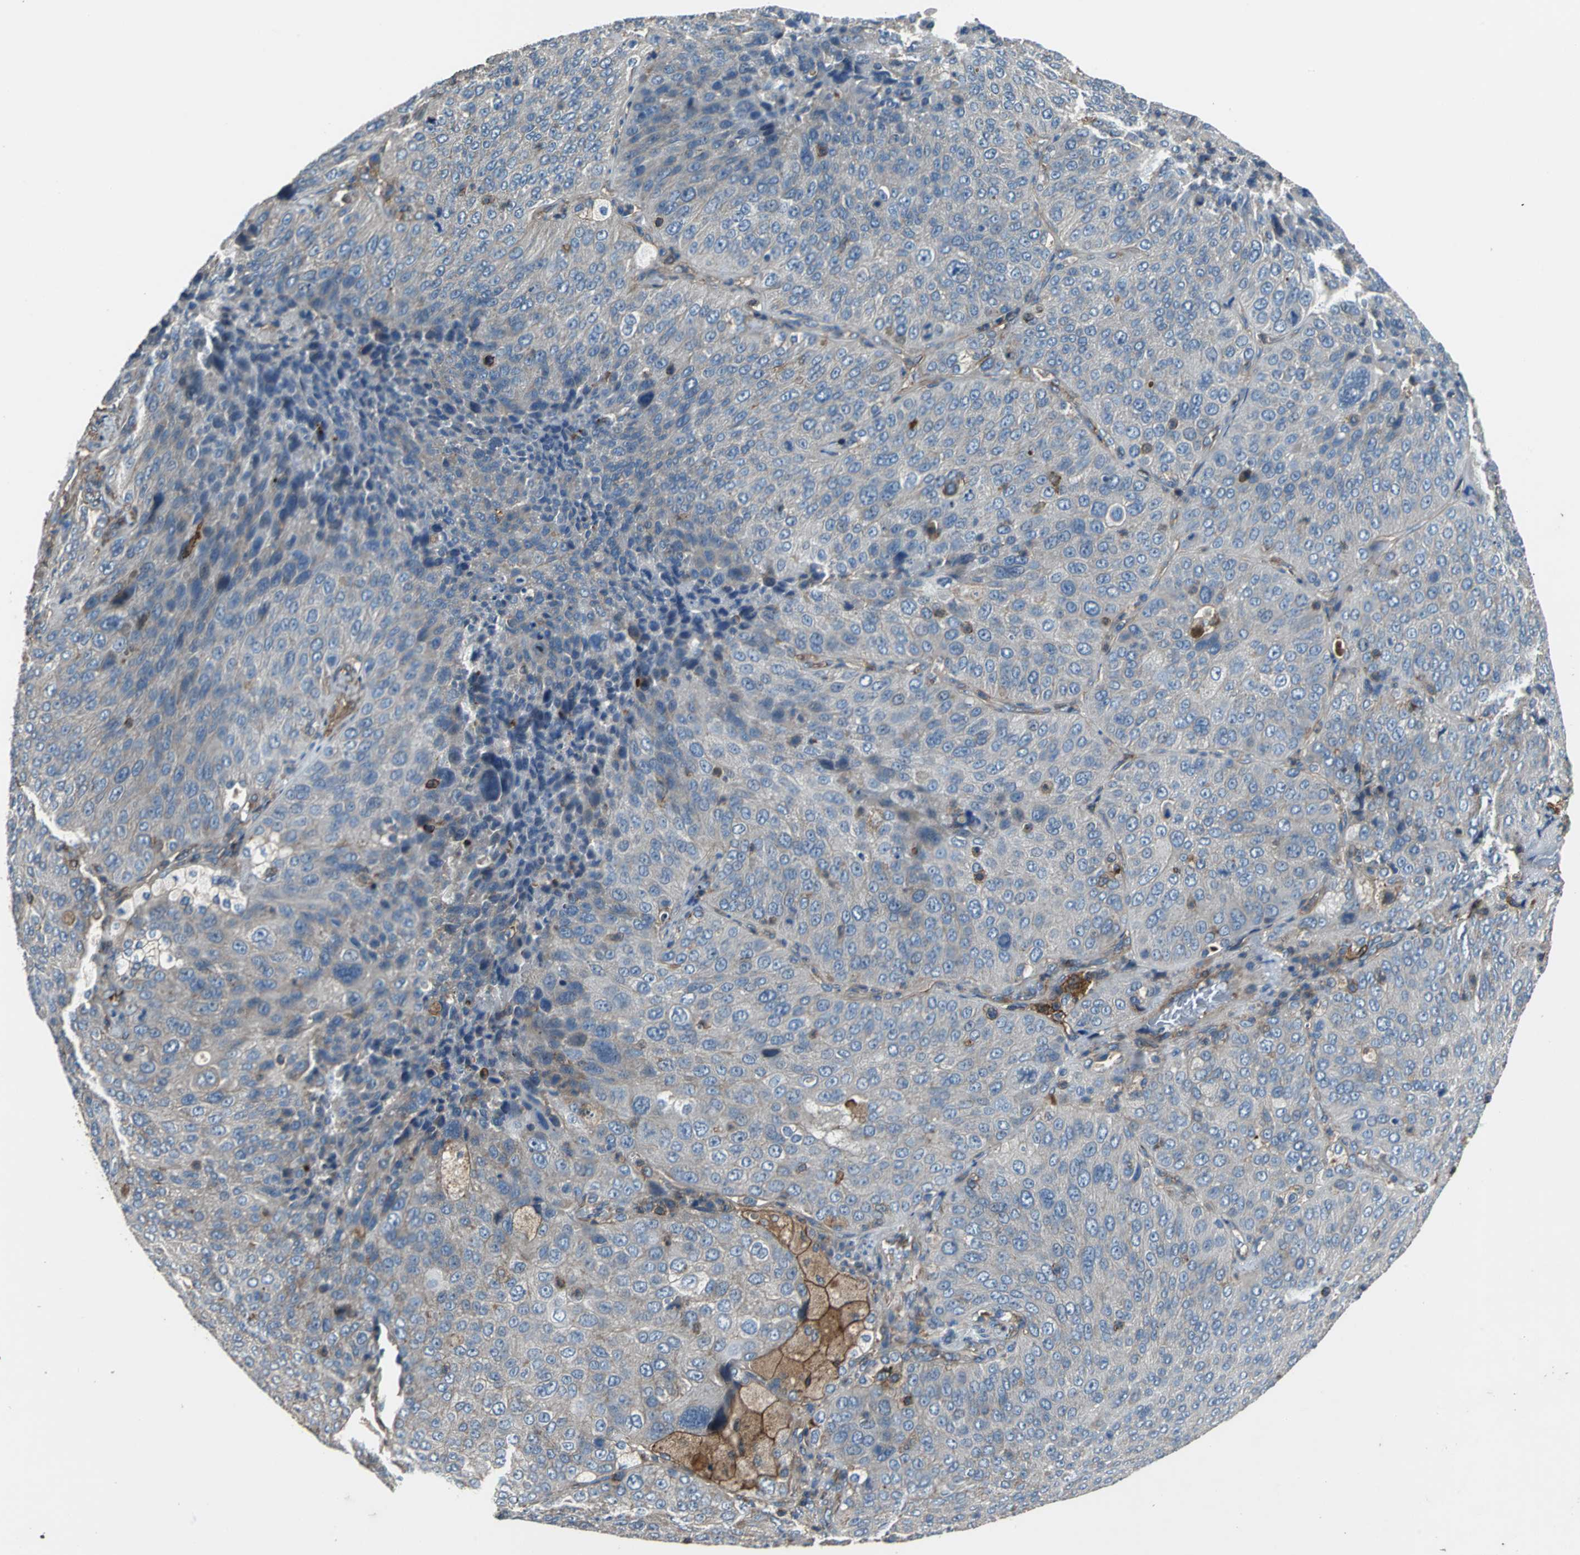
{"staining": {"intensity": "moderate", "quantity": ">75%", "location": "cytoplasmic/membranous"}, "tissue": "lung cancer", "cell_type": "Tumor cells", "image_type": "cancer", "snomed": [{"axis": "morphology", "description": "Squamous cell carcinoma, NOS"}, {"axis": "topography", "description": "Lung"}], "caption": "High-magnification brightfield microscopy of lung cancer (squamous cell carcinoma) stained with DAB (3,3'-diaminobenzidine) (brown) and counterstained with hematoxylin (blue). tumor cells exhibit moderate cytoplasmic/membranous staining is appreciated in about>75% of cells. Using DAB (3,3'-diaminobenzidine) (brown) and hematoxylin (blue) stains, captured at high magnification using brightfield microscopy.", "gene": "PARVA", "patient": {"sex": "male", "age": 54}}